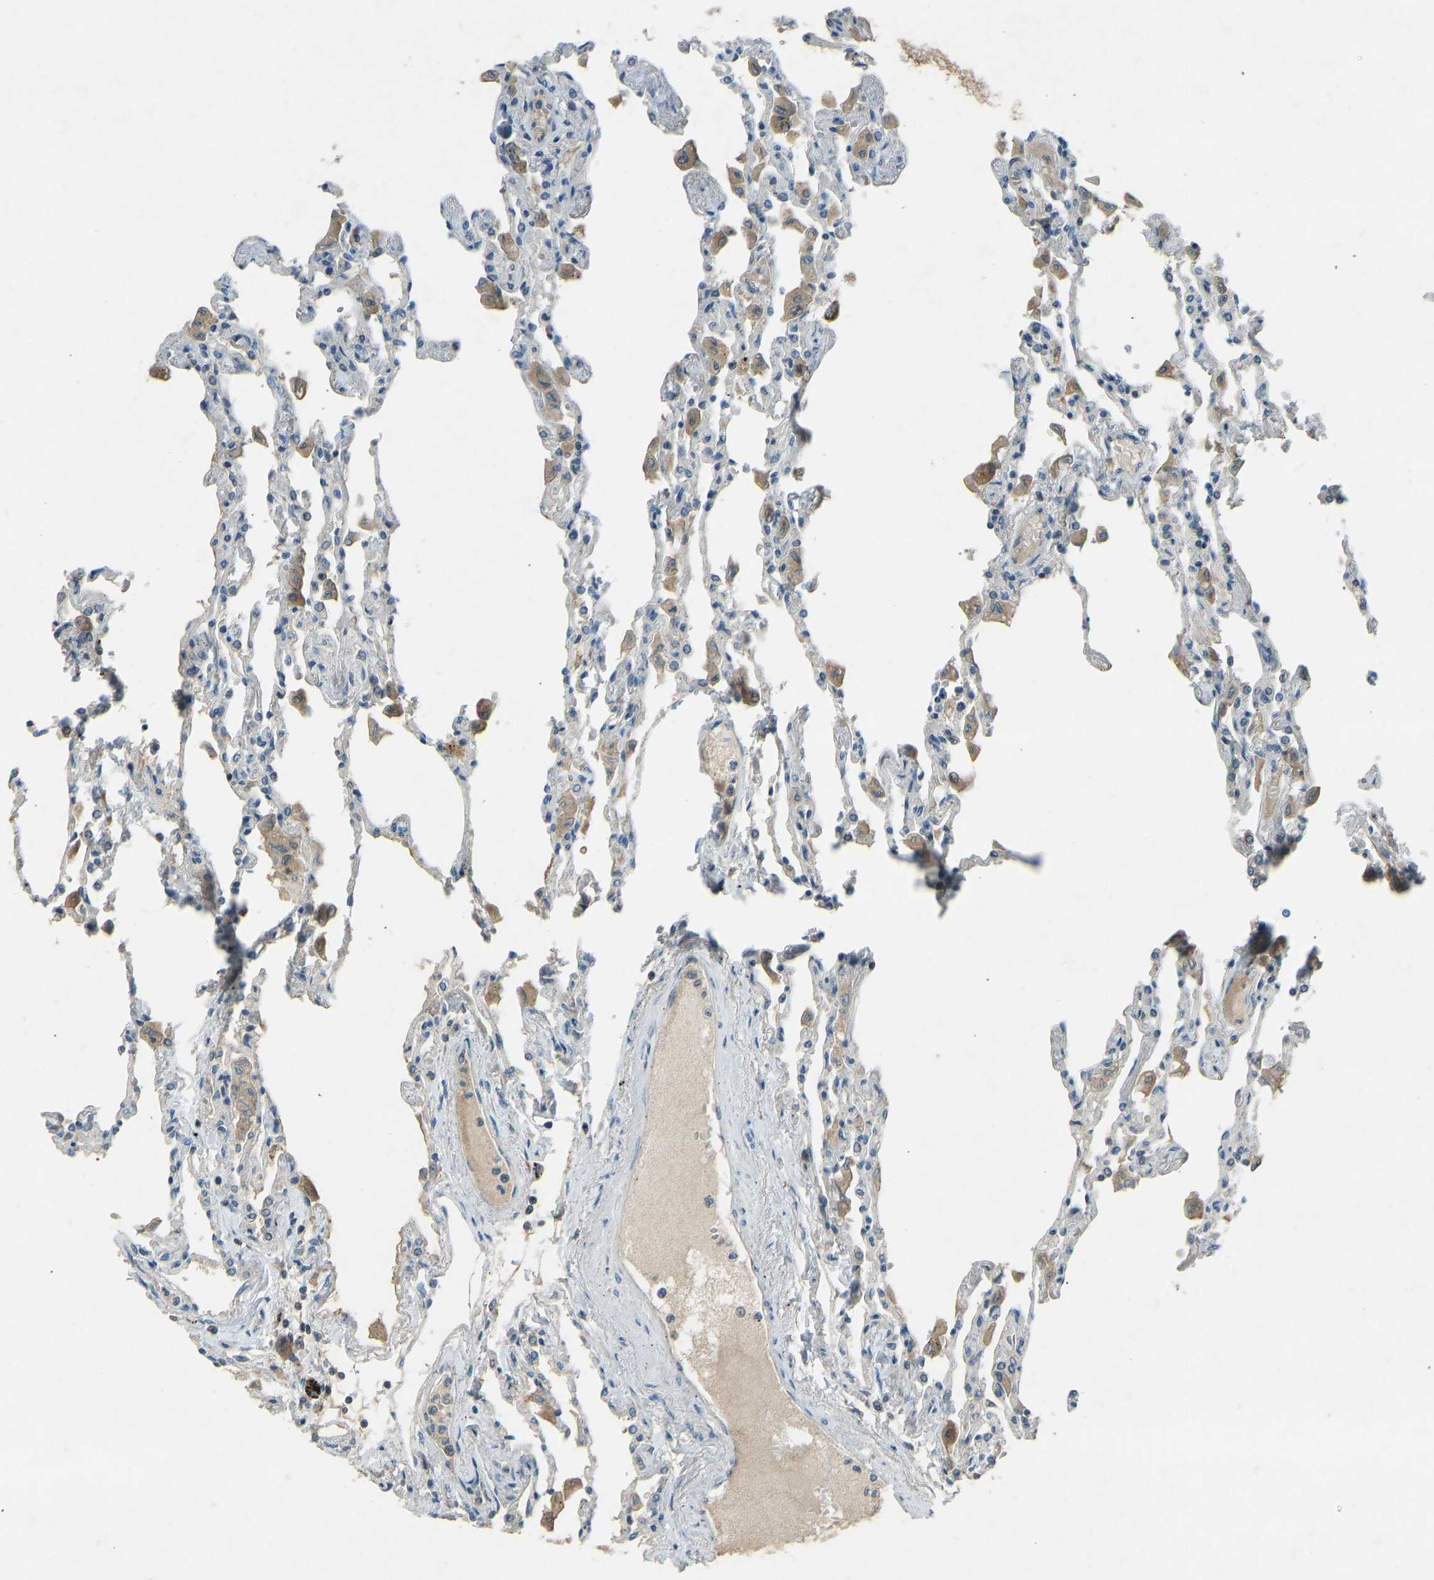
{"staining": {"intensity": "negative", "quantity": "none", "location": "none"}, "tissue": "lung", "cell_type": "Alveolar cells", "image_type": "normal", "snomed": [{"axis": "morphology", "description": "Normal tissue, NOS"}, {"axis": "topography", "description": "Bronchus"}, {"axis": "topography", "description": "Lung"}], "caption": "This is an immunohistochemistry image of normal human lung. There is no positivity in alveolar cells.", "gene": "FBLN2", "patient": {"sex": "female", "age": 49}}